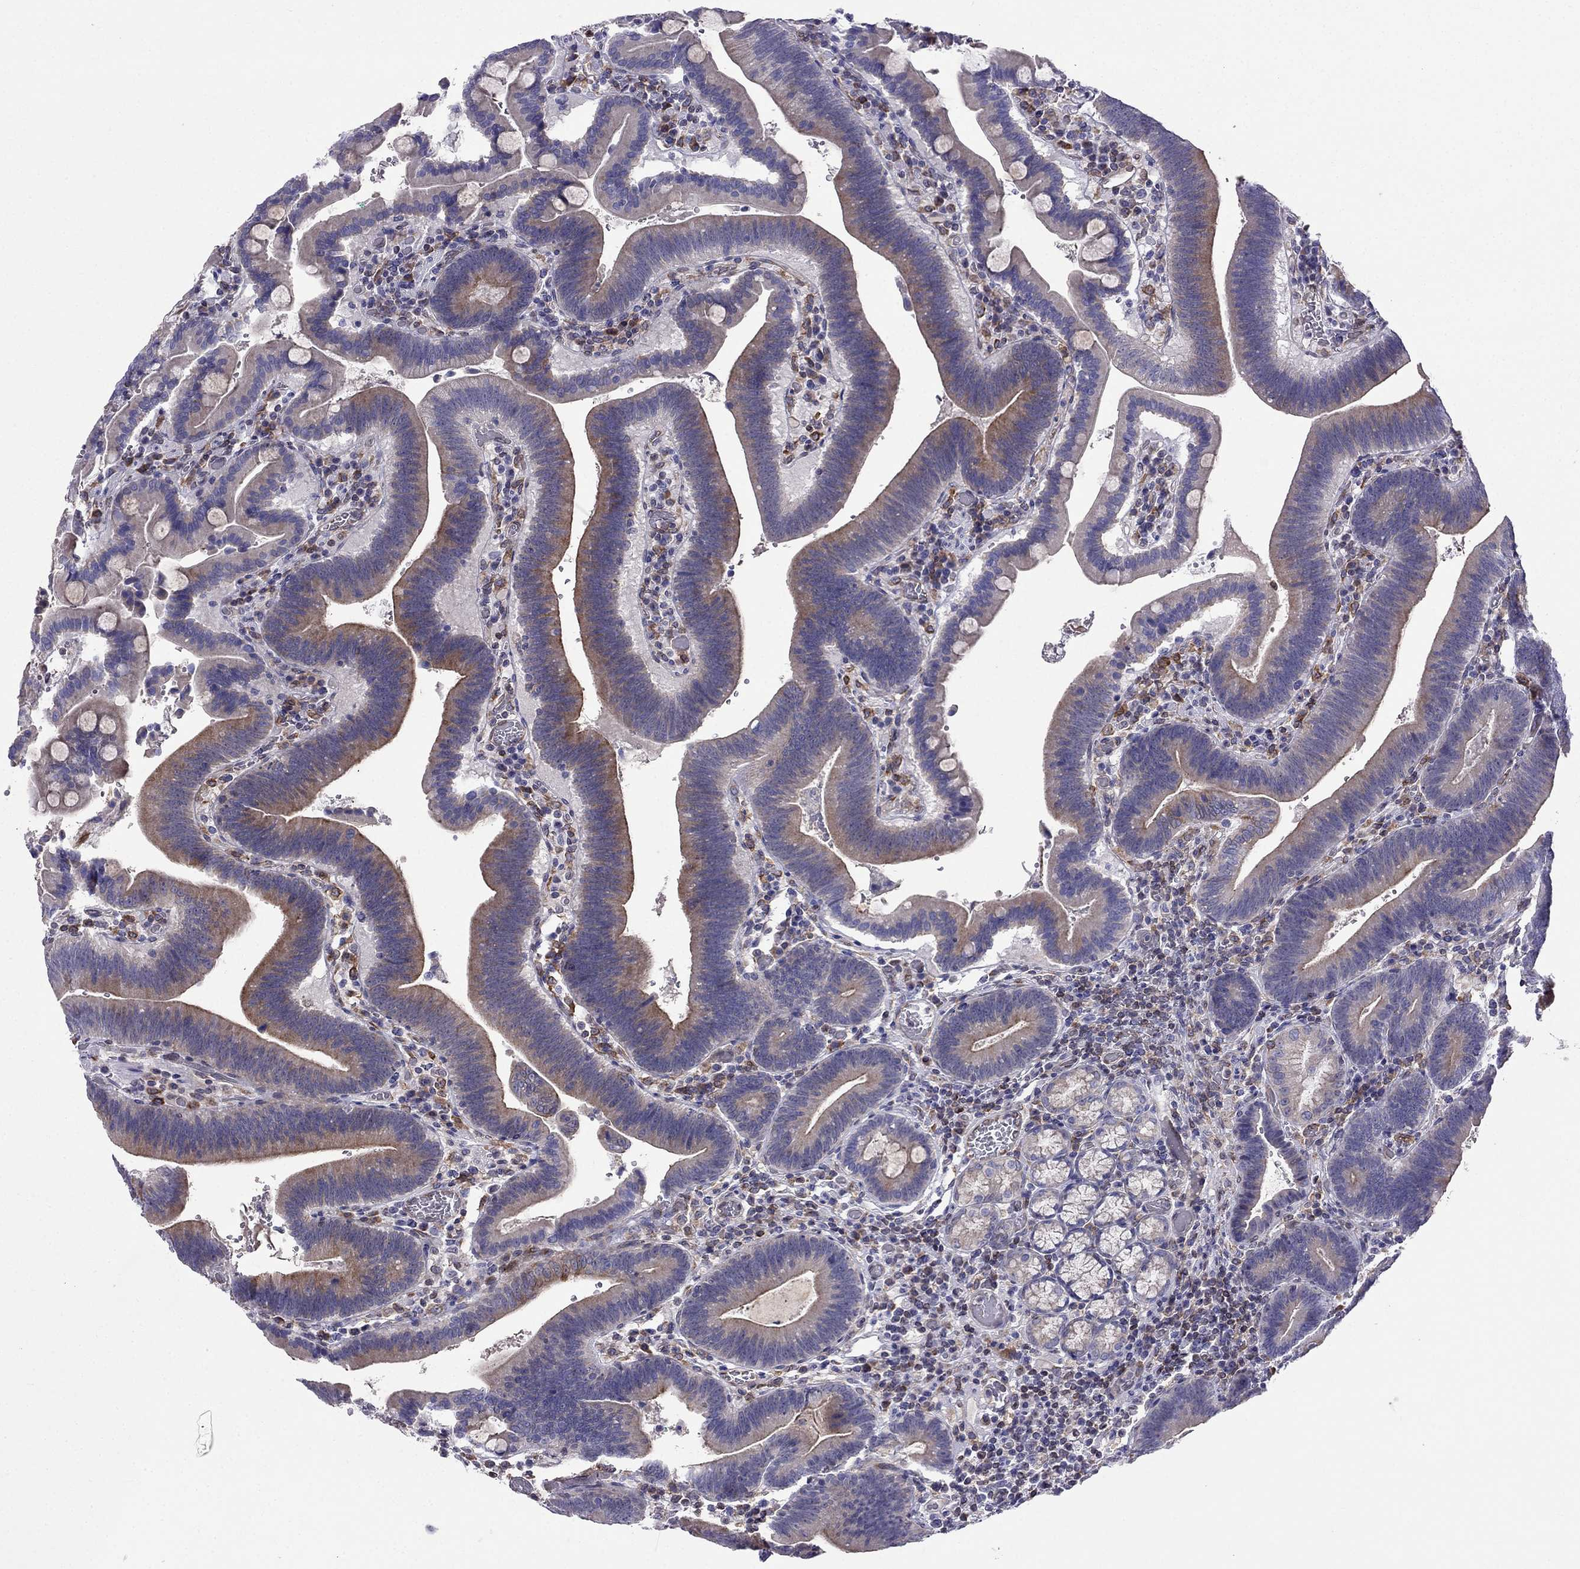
{"staining": {"intensity": "moderate", "quantity": "<25%", "location": "cytoplasmic/membranous"}, "tissue": "duodenum", "cell_type": "Glandular cells", "image_type": "normal", "snomed": [{"axis": "morphology", "description": "Normal tissue, NOS"}, {"axis": "topography", "description": "Duodenum"}], "caption": "Duodenum was stained to show a protein in brown. There is low levels of moderate cytoplasmic/membranous expression in approximately <25% of glandular cells. (IHC, brightfield microscopy, high magnification).", "gene": "GNAL", "patient": {"sex": "female", "age": 62}}